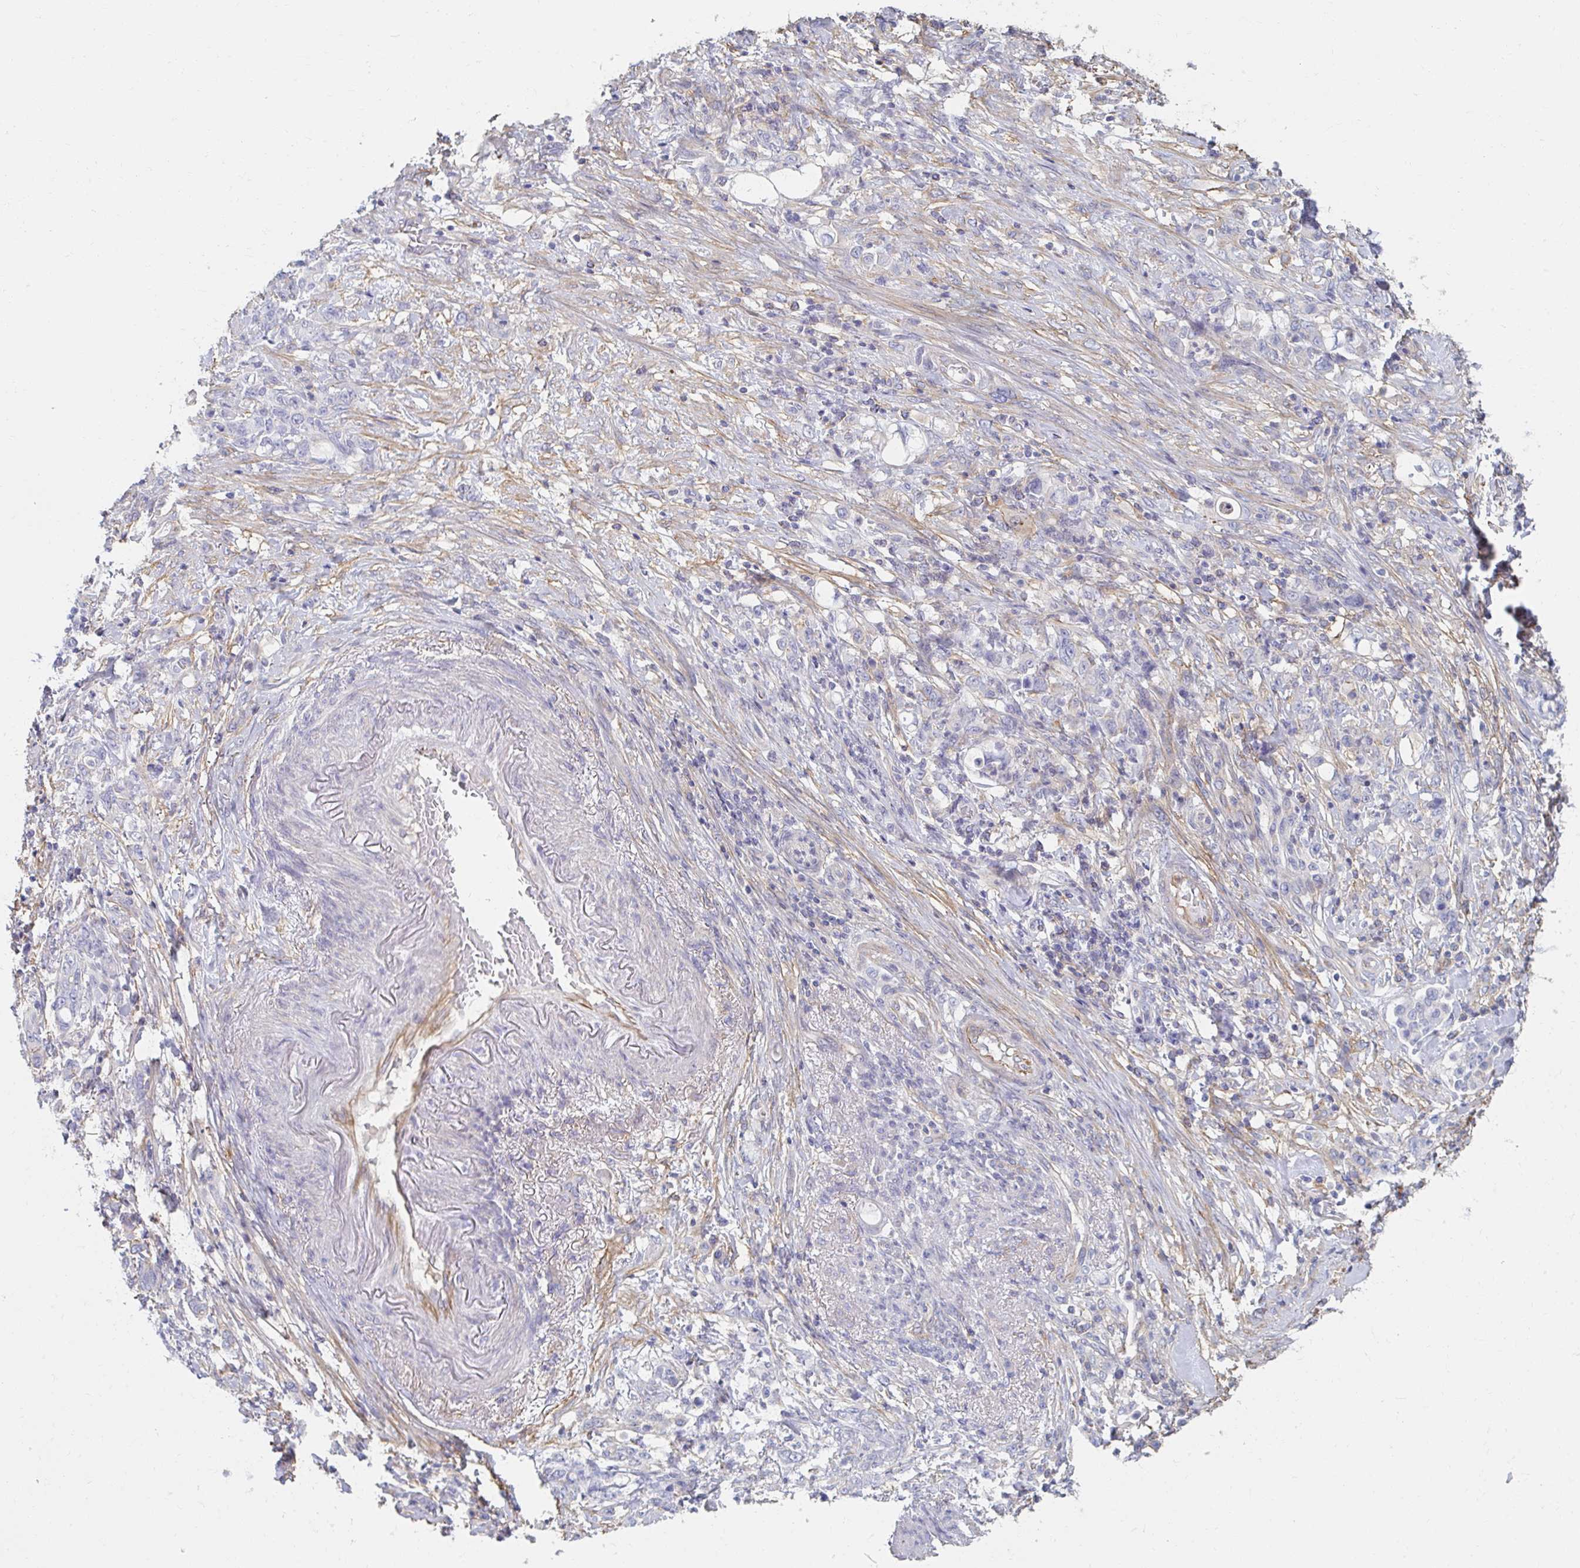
{"staining": {"intensity": "negative", "quantity": "none", "location": "none"}, "tissue": "stomach cancer", "cell_type": "Tumor cells", "image_type": "cancer", "snomed": [{"axis": "morphology", "description": "Adenocarcinoma, NOS"}, {"axis": "topography", "description": "Stomach"}], "caption": "There is no significant staining in tumor cells of stomach cancer (adenocarcinoma). (DAB immunohistochemistry with hematoxylin counter stain).", "gene": "MYLK2", "patient": {"sex": "female", "age": 79}}